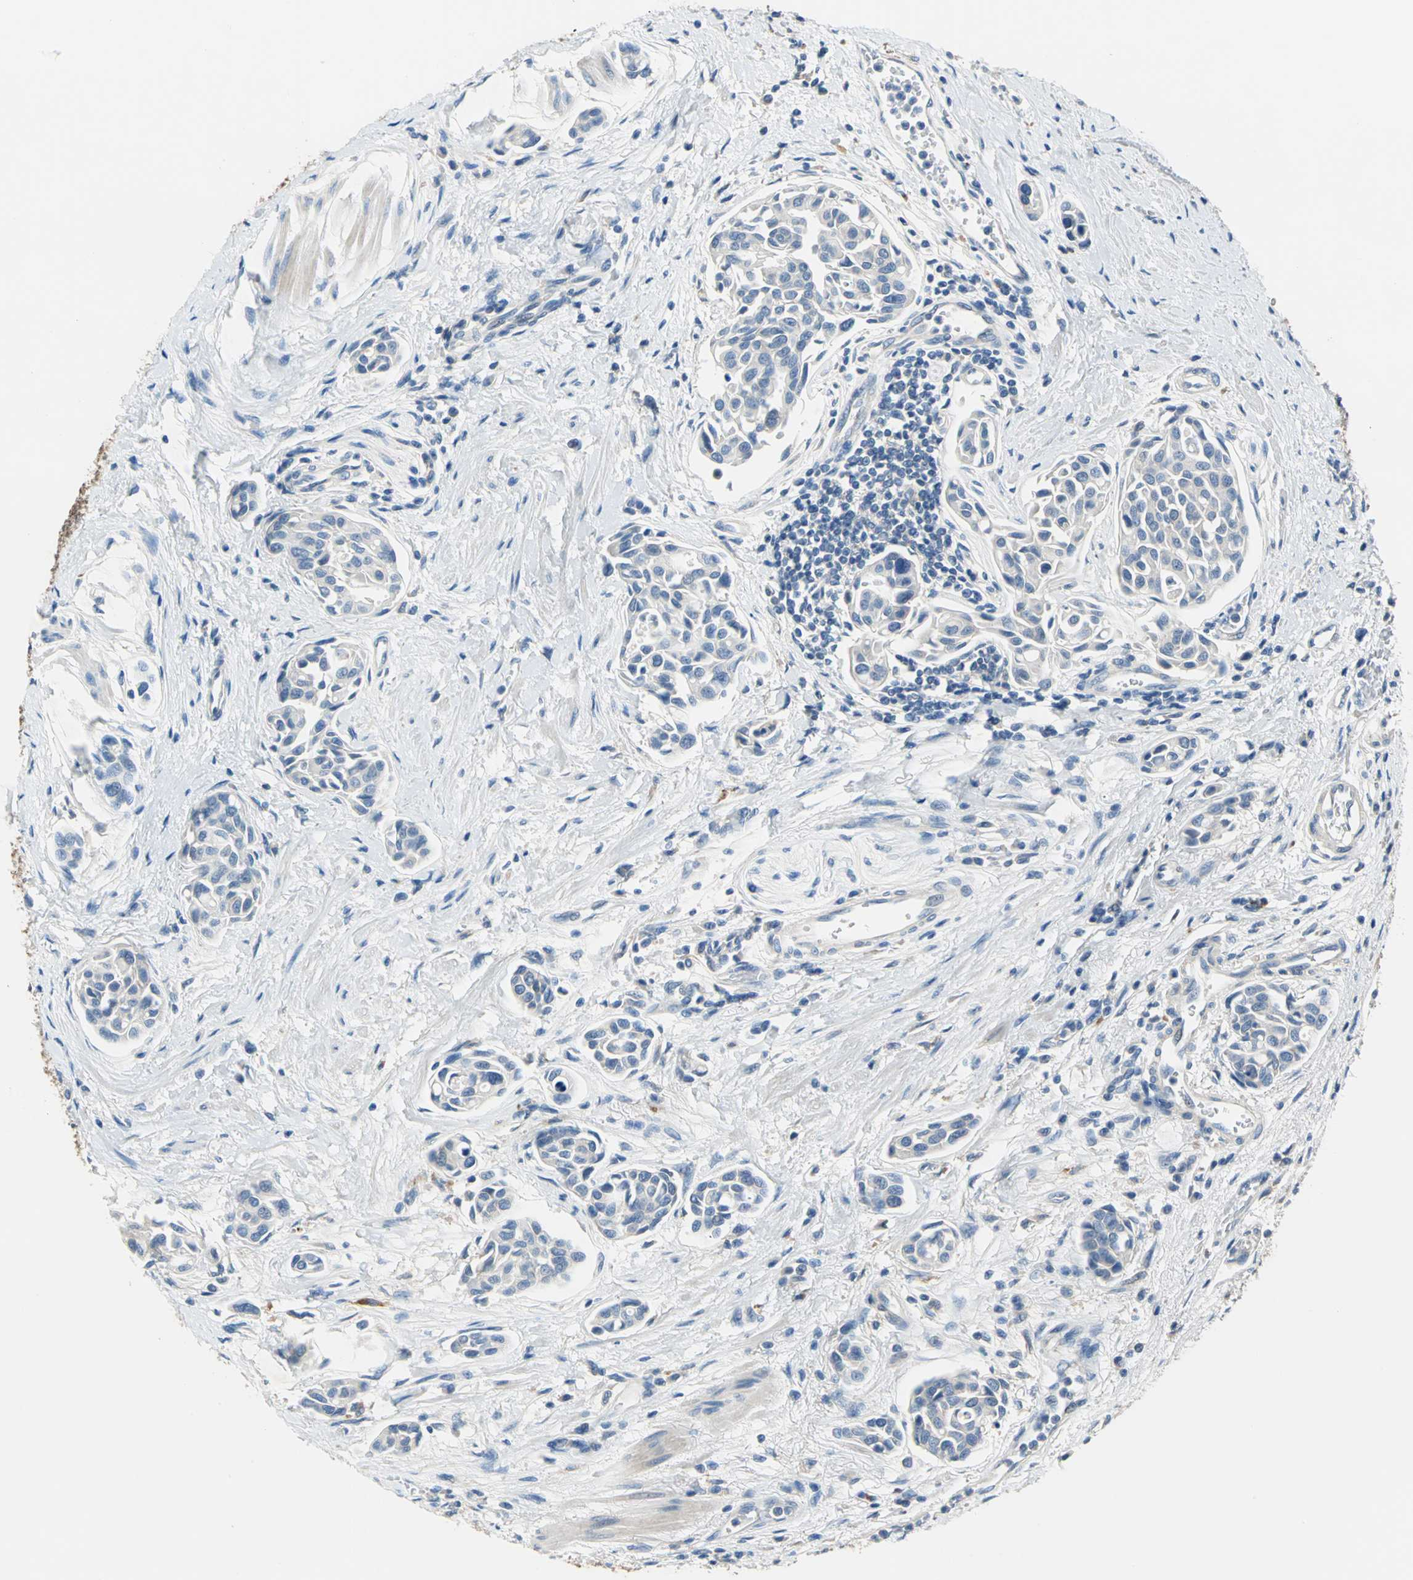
{"staining": {"intensity": "negative", "quantity": "none", "location": "none"}, "tissue": "urothelial cancer", "cell_type": "Tumor cells", "image_type": "cancer", "snomed": [{"axis": "morphology", "description": "Urothelial carcinoma, High grade"}, {"axis": "topography", "description": "Urinary bladder"}], "caption": "Urothelial carcinoma (high-grade) was stained to show a protein in brown. There is no significant expression in tumor cells.", "gene": "DDX3Y", "patient": {"sex": "male", "age": 78}}